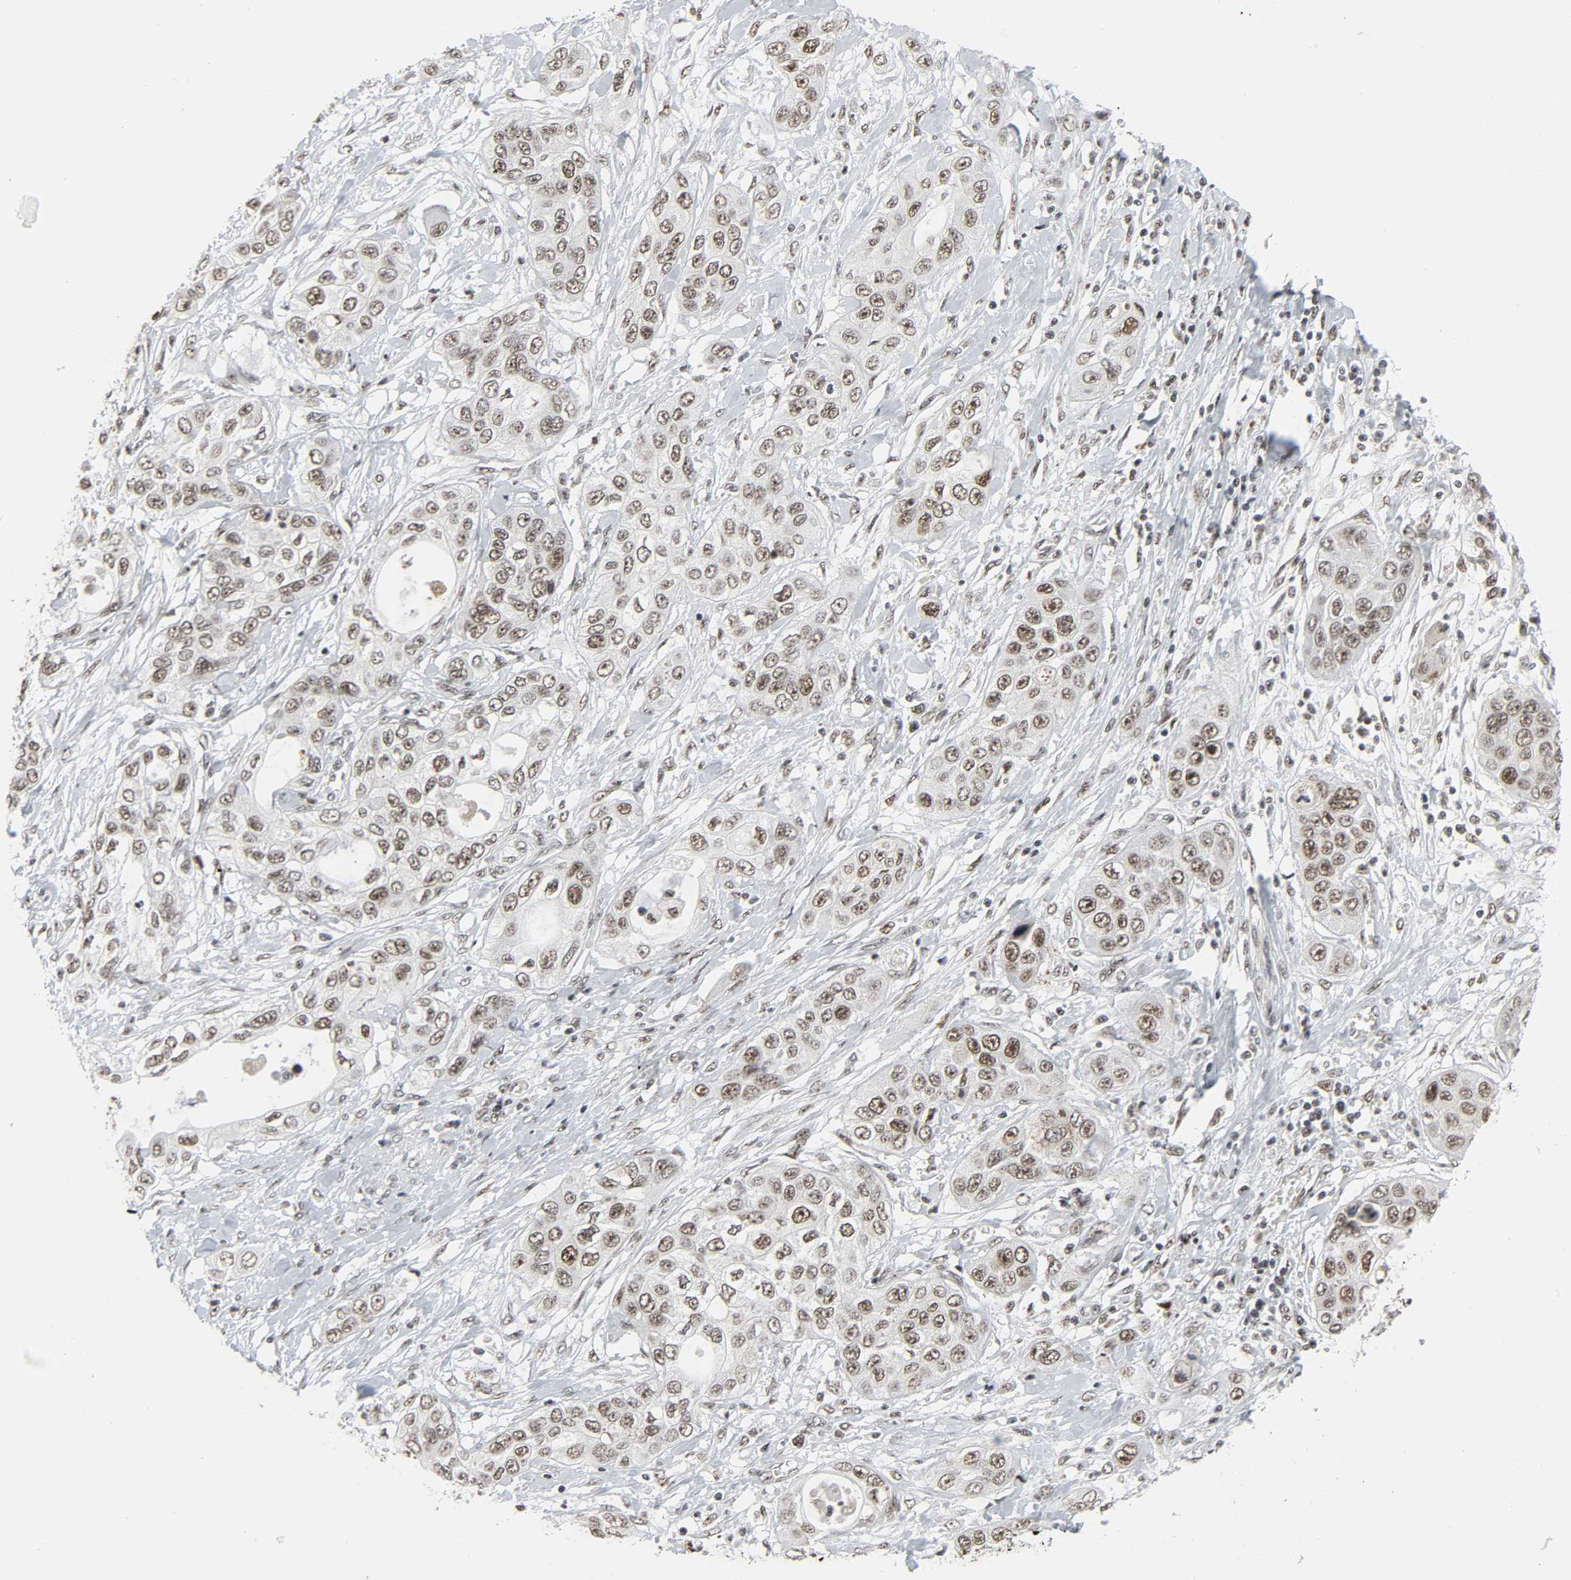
{"staining": {"intensity": "weak", "quantity": ">75%", "location": "nuclear"}, "tissue": "pancreatic cancer", "cell_type": "Tumor cells", "image_type": "cancer", "snomed": [{"axis": "morphology", "description": "Adenocarcinoma, NOS"}, {"axis": "topography", "description": "Pancreas"}], "caption": "Human pancreatic cancer (adenocarcinoma) stained with a brown dye shows weak nuclear positive expression in about >75% of tumor cells.", "gene": "CDK7", "patient": {"sex": "female", "age": 70}}